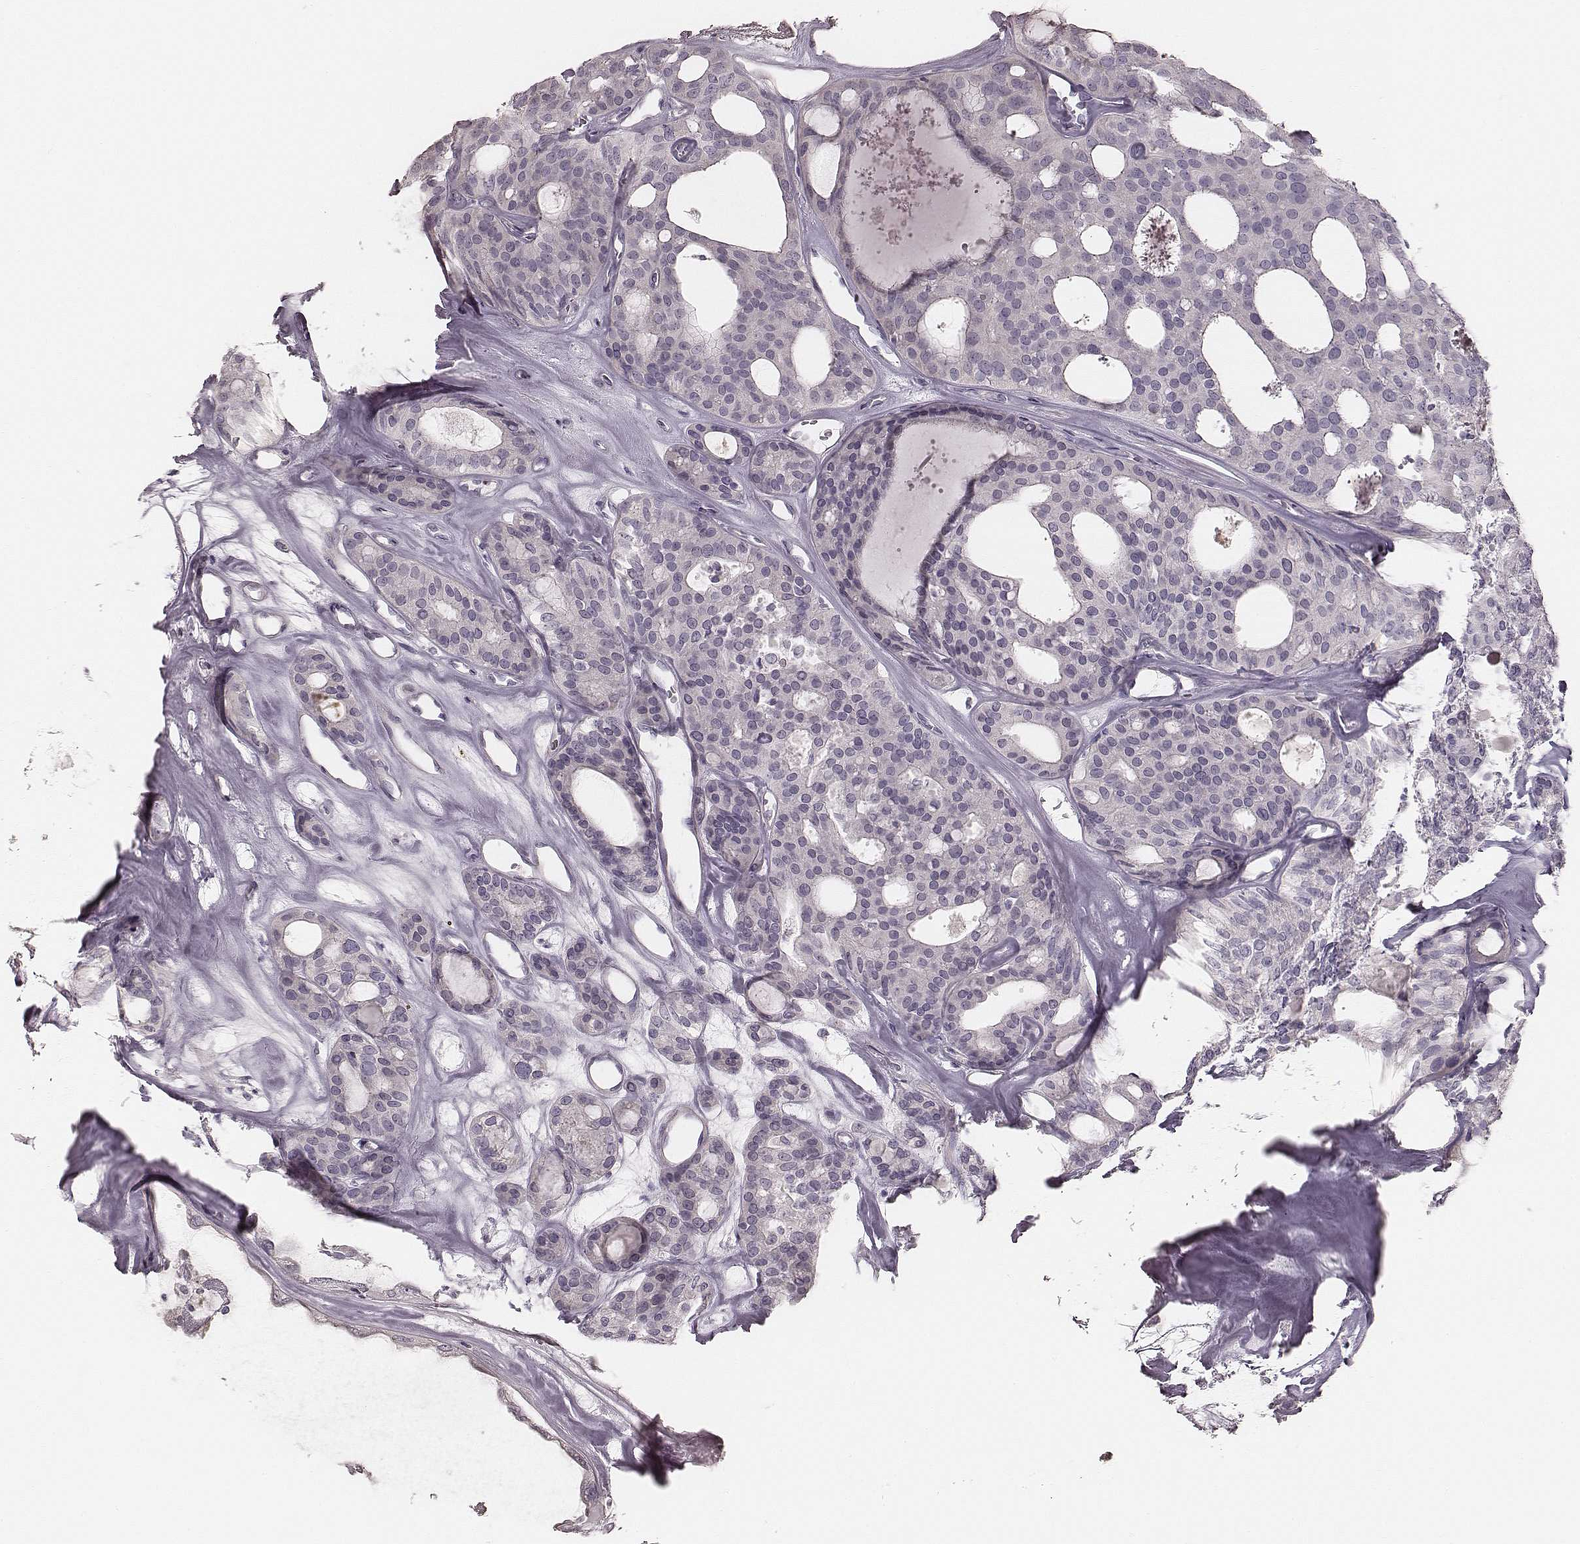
{"staining": {"intensity": "negative", "quantity": "none", "location": "none"}, "tissue": "thyroid cancer", "cell_type": "Tumor cells", "image_type": "cancer", "snomed": [{"axis": "morphology", "description": "Follicular adenoma carcinoma, NOS"}, {"axis": "topography", "description": "Thyroid gland"}], "caption": "Tumor cells are negative for protein expression in human thyroid cancer (follicular adenoma carcinoma). (Stains: DAB immunohistochemistry with hematoxylin counter stain, Microscopy: brightfield microscopy at high magnification).", "gene": "ZP4", "patient": {"sex": "male", "age": 75}}